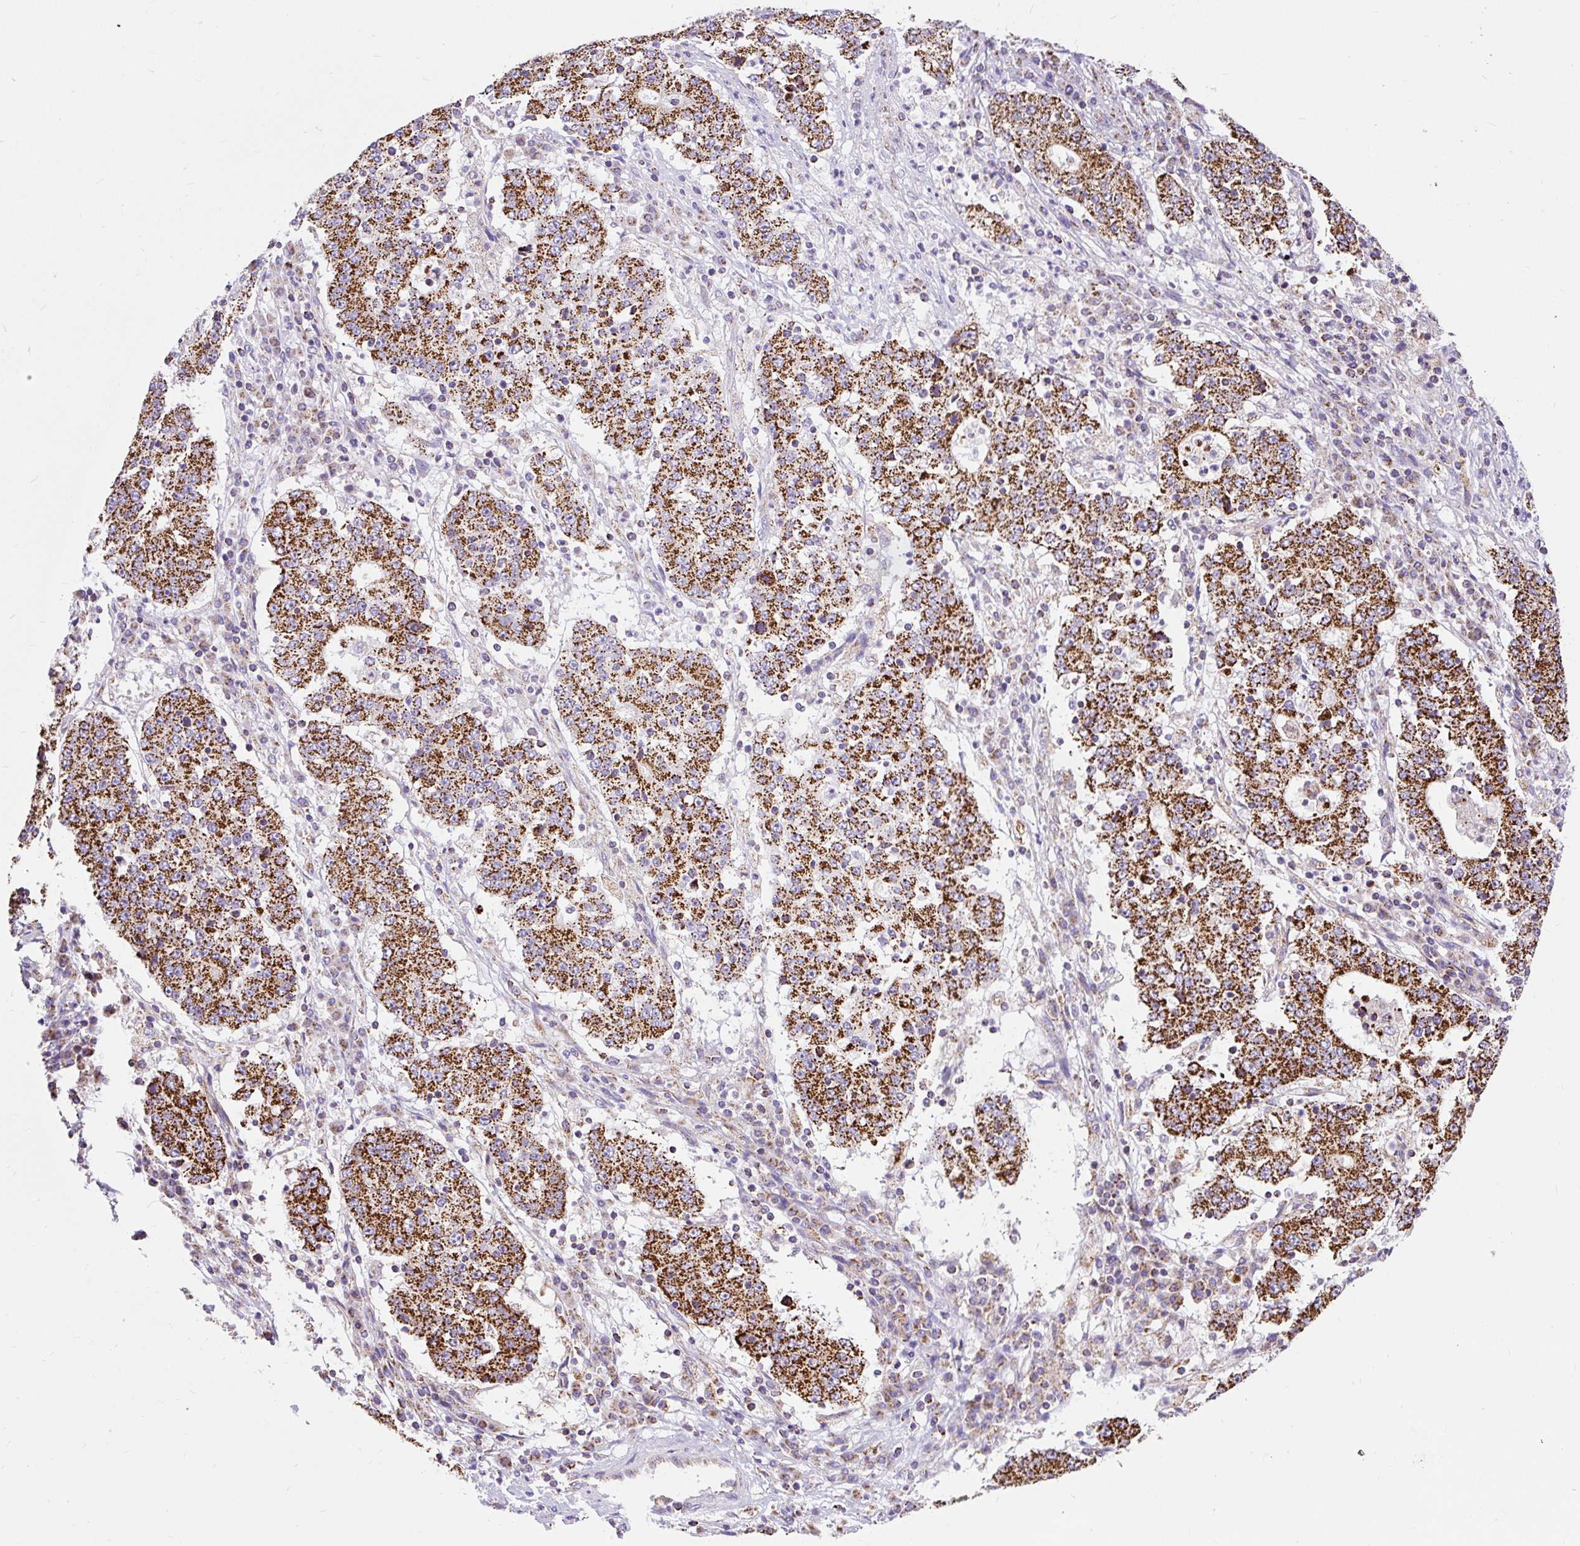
{"staining": {"intensity": "strong", "quantity": ">75%", "location": "cytoplasmic/membranous"}, "tissue": "stomach cancer", "cell_type": "Tumor cells", "image_type": "cancer", "snomed": [{"axis": "morphology", "description": "Adenocarcinoma, NOS"}, {"axis": "topography", "description": "Stomach"}], "caption": "A photomicrograph showing strong cytoplasmic/membranous positivity in about >75% of tumor cells in adenocarcinoma (stomach), as visualized by brown immunohistochemical staining.", "gene": "CEP290", "patient": {"sex": "male", "age": 59}}